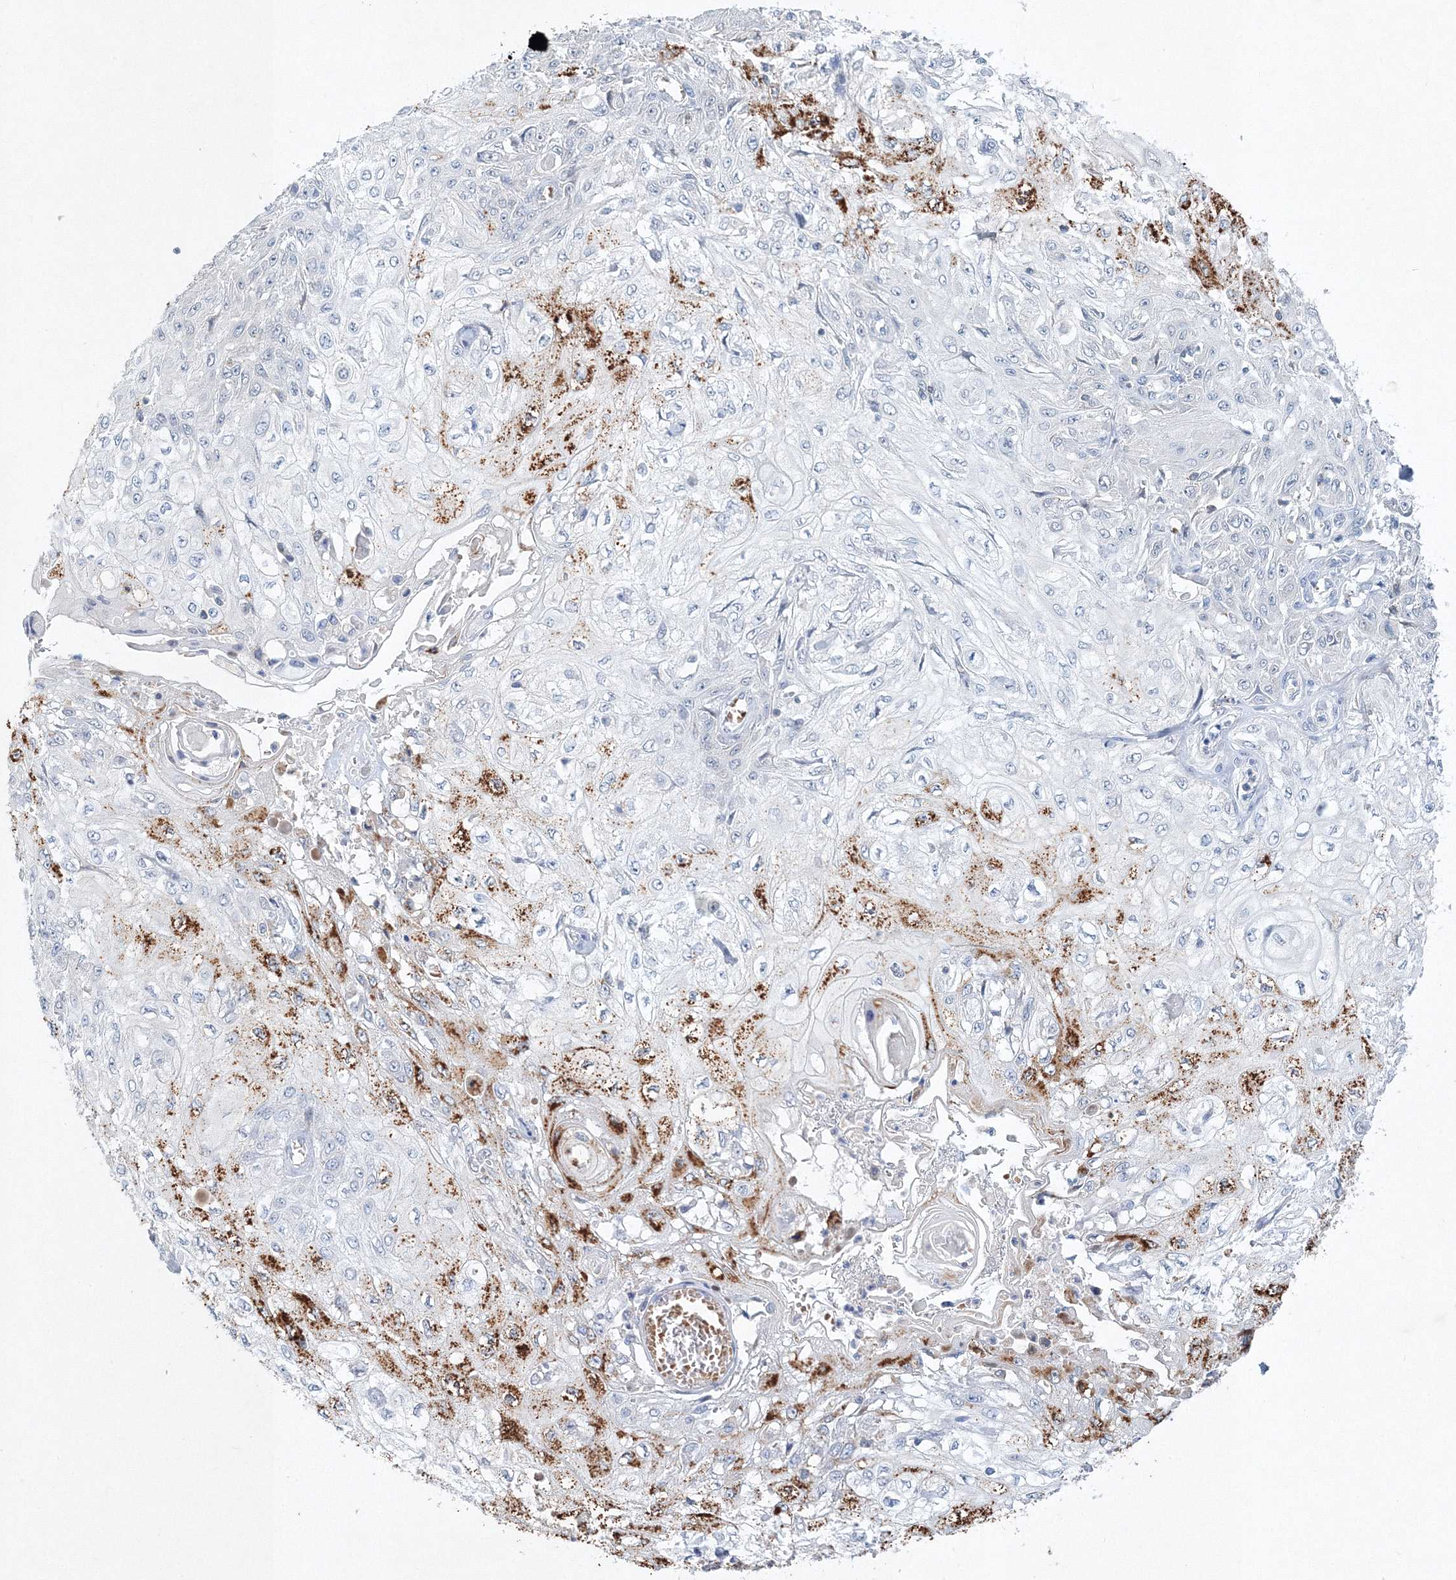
{"staining": {"intensity": "moderate", "quantity": "<25%", "location": "cytoplasmic/membranous"}, "tissue": "skin cancer", "cell_type": "Tumor cells", "image_type": "cancer", "snomed": [{"axis": "morphology", "description": "Squamous cell carcinoma, NOS"}, {"axis": "morphology", "description": "Squamous cell carcinoma, metastatic, NOS"}, {"axis": "topography", "description": "Skin"}, {"axis": "topography", "description": "Lymph node"}], "caption": "Tumor cells show low levels of moderate cytoplasmic/membranous staining in about <25% of cells in skin squamous cell carcinoma. (DAB (3,3'-diaminobenzidine) IHC, brown staining for protein, blue staining for nuclei).", "gene": "SH3BP5", "patient": {"sex": "male", "age": 75}}